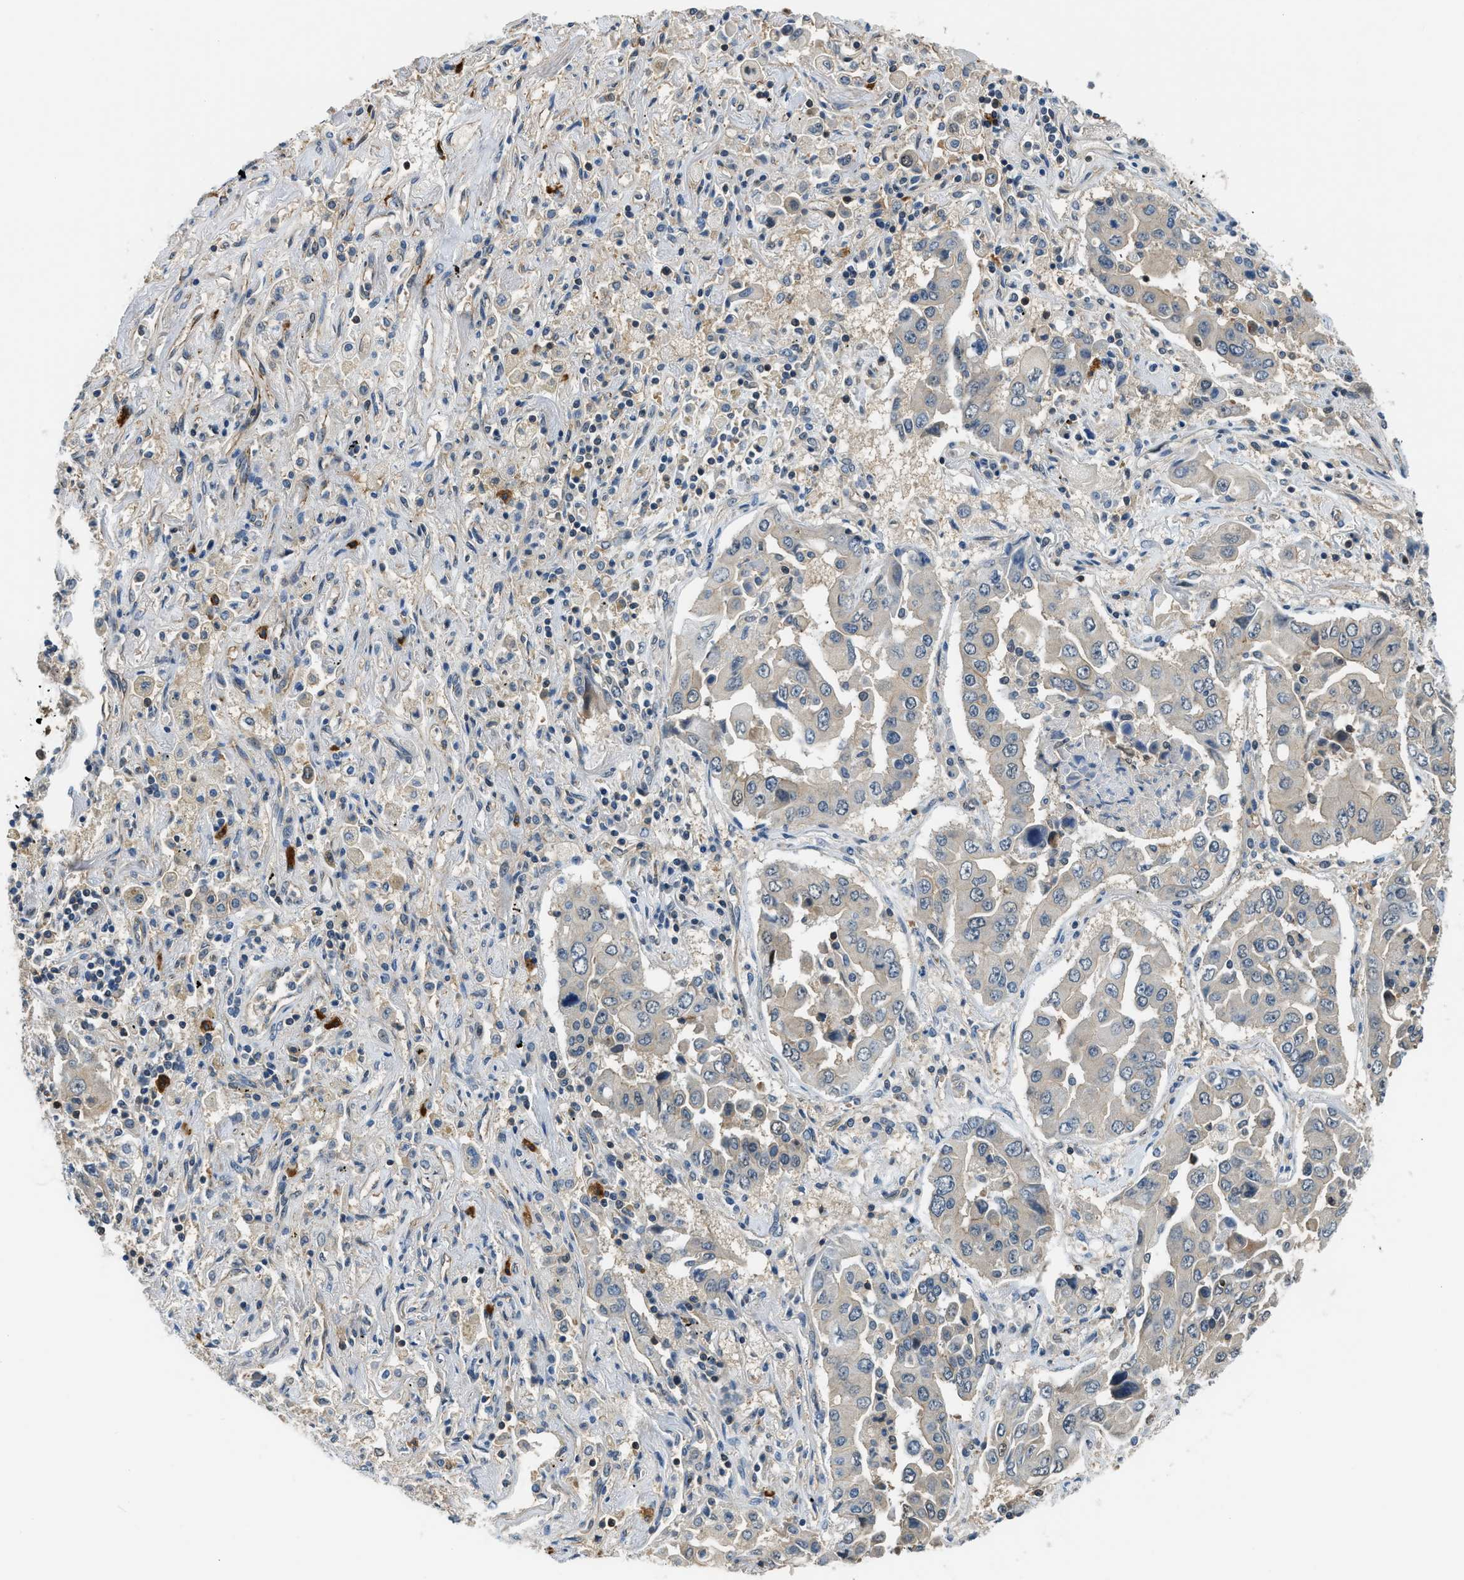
{"staining": {"intensity": "weak", "quantity": "<25%", "location": "cytoplasmic/membranous"}, "tissue": "lung cancer", "cell_type": "Tumor cells", "image_type": "cancer", "snomed": [{"axis": "morphology", "description": "Adenocarcinoma, NOS"}, {"axis": "topography", "description": "Lung"}], "caption": "Protein analysis of lung adenocarcinoma demonstrates no significant staining in tumor cells.", "gene": "CBLB", "patient": {"sex": "female", "age": 65}}